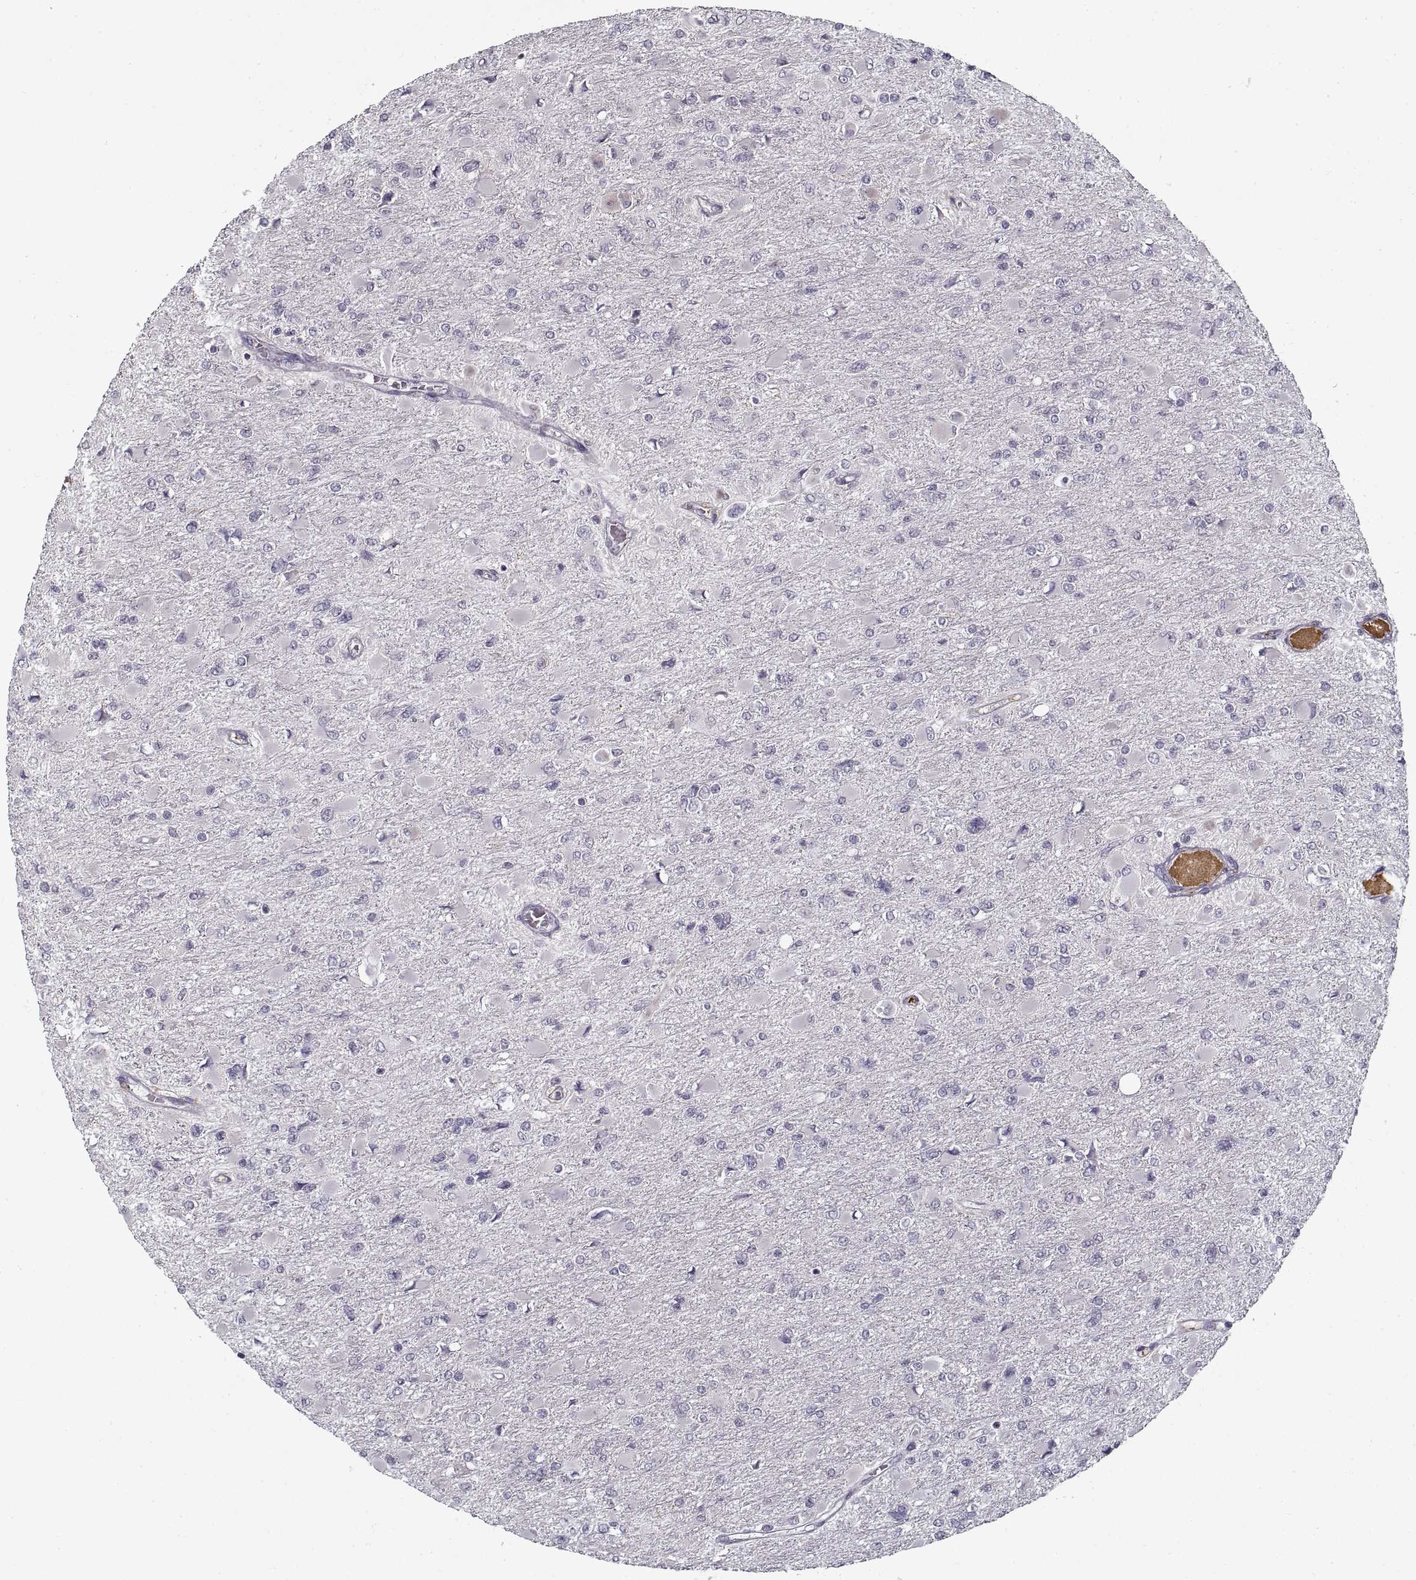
{"staining": {"intensity": "negative", "quantity": "none", "location": "none"}, "tissue": "glioma", "cell_type": "Tumor cells", "image_type": "cancer", "snomed": [{"axis": "morphology", "description": "Glioma, malignant, High grade"}, {"axis": "topography", "description": "Cerebral cortex"}], "caption": "IHC image of neoplastic tissue: human glioma stained with DAB (3,3'-diaminobenzidine) shows no significant protein positivity in tumor cells.", "gene": "GAD2", "patient": {"sex": "female", "age": 36}}